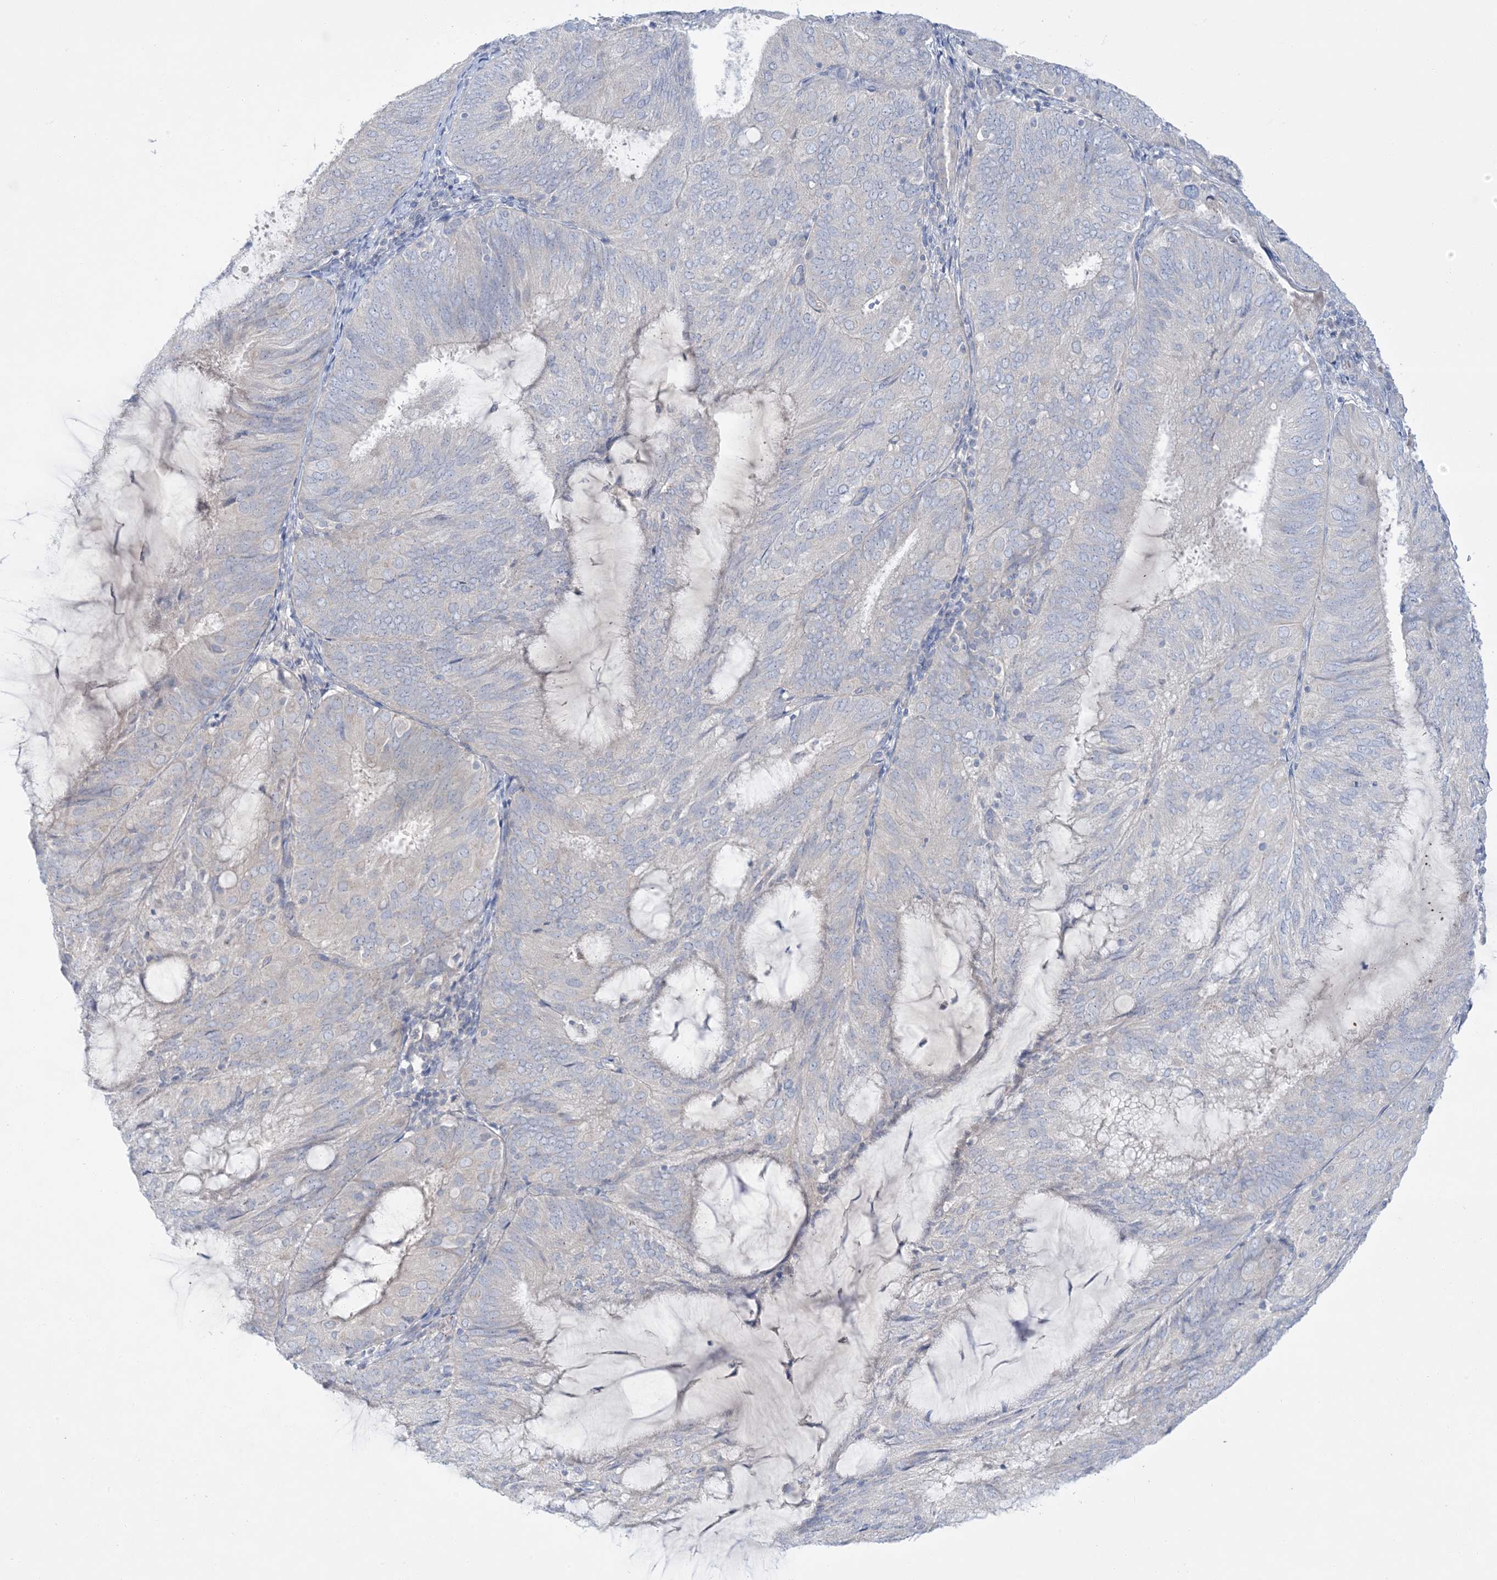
{"staining": {"intensity": "negative", "quantity": "none", "location": "none"}, "tissue": "endometrial cancer", "cell_type": "Tumor cells", "image_type": "cancer", "snomed": [{"axis": "morphology", "description": "Adenocarcinoma, NOS"}, {"axis": "topography", "description": "Endometrium"}], "caption": "This is a image of immunohistochemistry (IHC) staining of adenocarcinoma (endometrial), which shows no expression in tumor cells.", "gene": "FAM184A", "patient": {"sex": "female", "age": 81}}